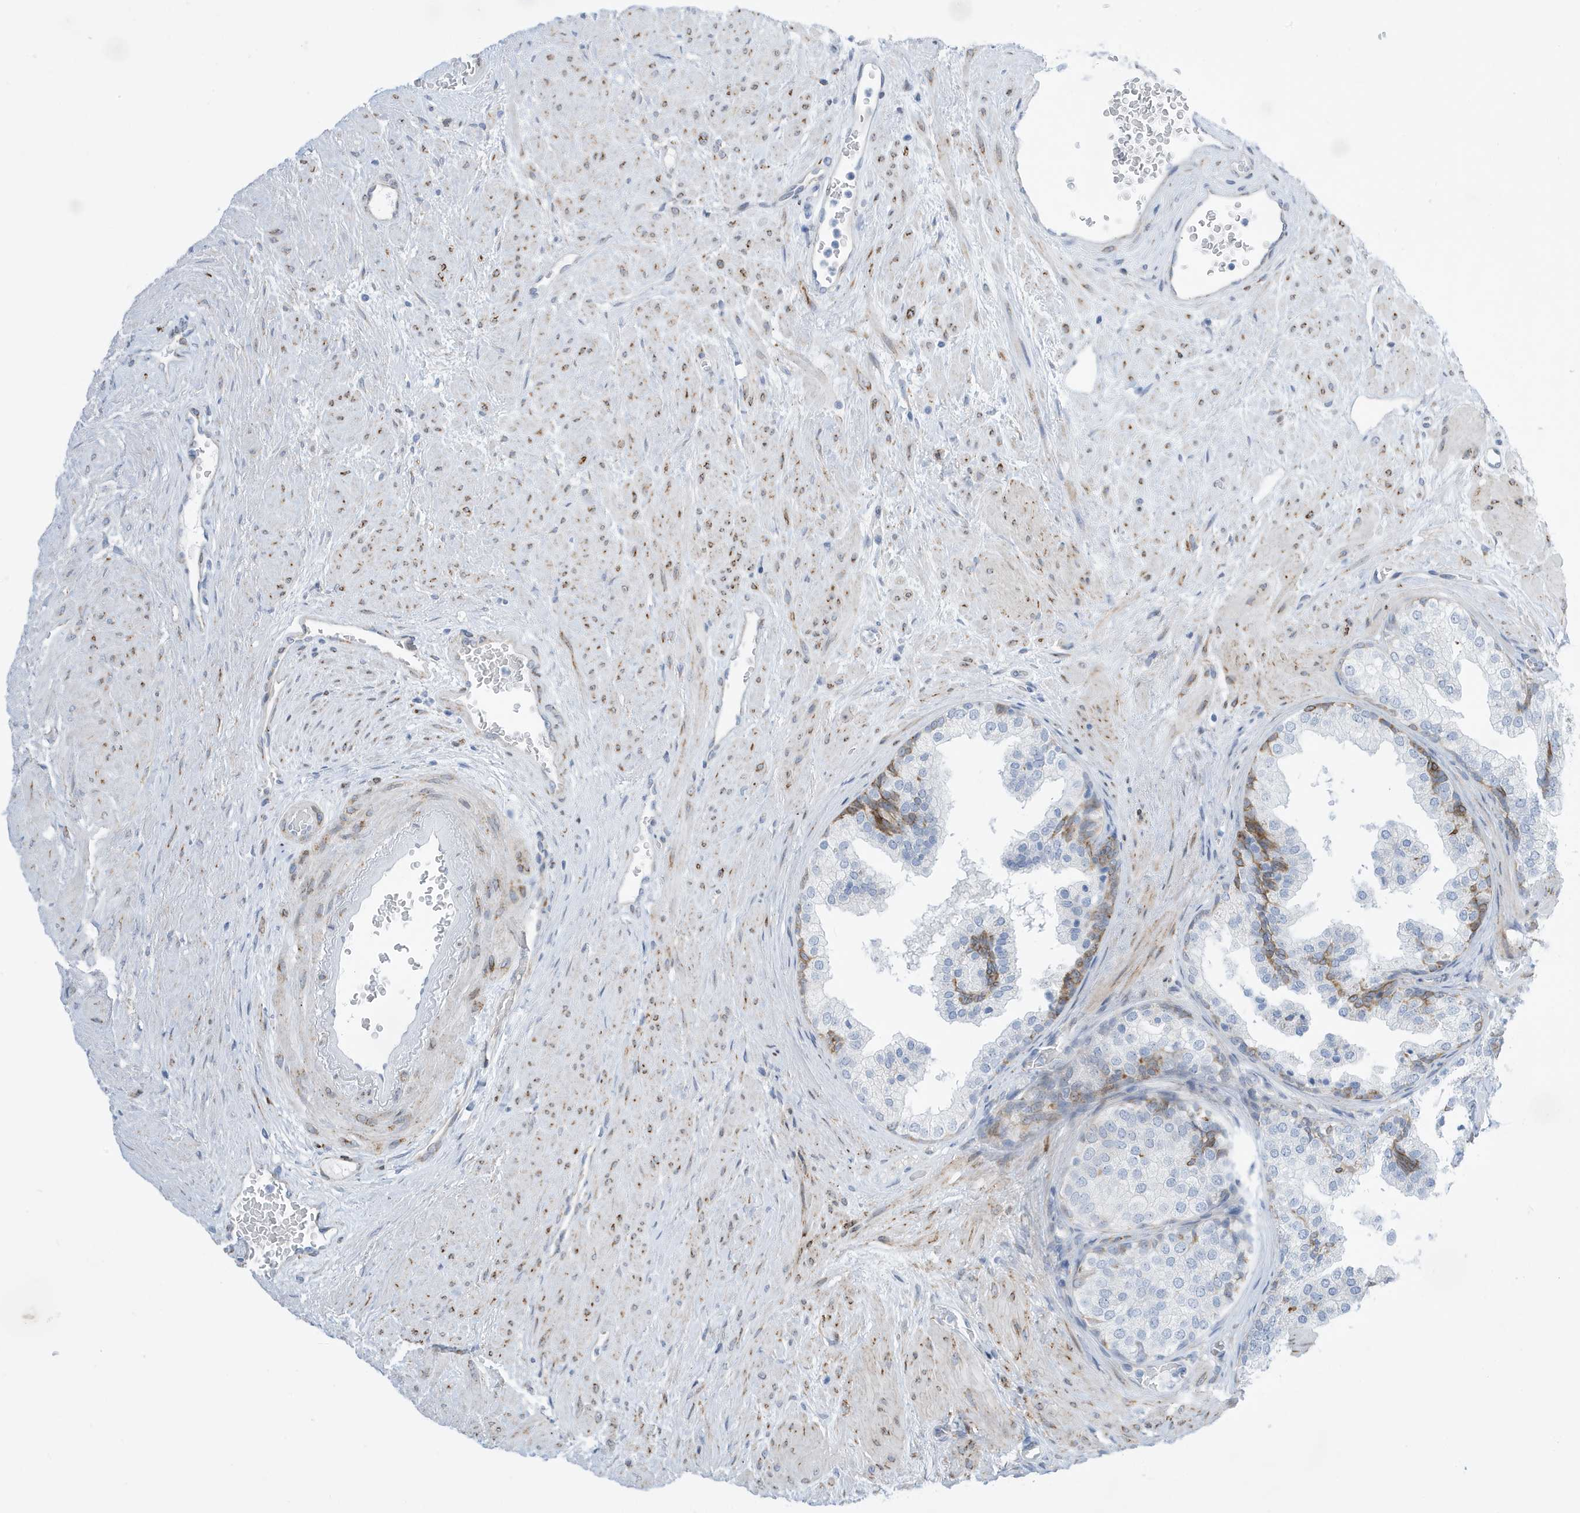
{"staining": {"intensity": "moderate", "quantity": "<25%", "location": "cytoplasmic/membranous"}, "tissue": "prostate", "cell_type": "Glandular cells", "image_type": "normal", "snomed": [{"axis": "morphology", "description": "Normal tissue, NOS"}, {"axis": "topography", "description": "Prostate"}], "caption": "Protein staining of benign prostate displays moderate cytoplasmic/membranous positivity in about <25% of glandular cells. (Stains: DAB in brown, nuclei in blue, Microscopy: brightfield microscopy at high magnification).", "gene": "SEMA3F", "patient": {"sex": "male", "age": 48}}